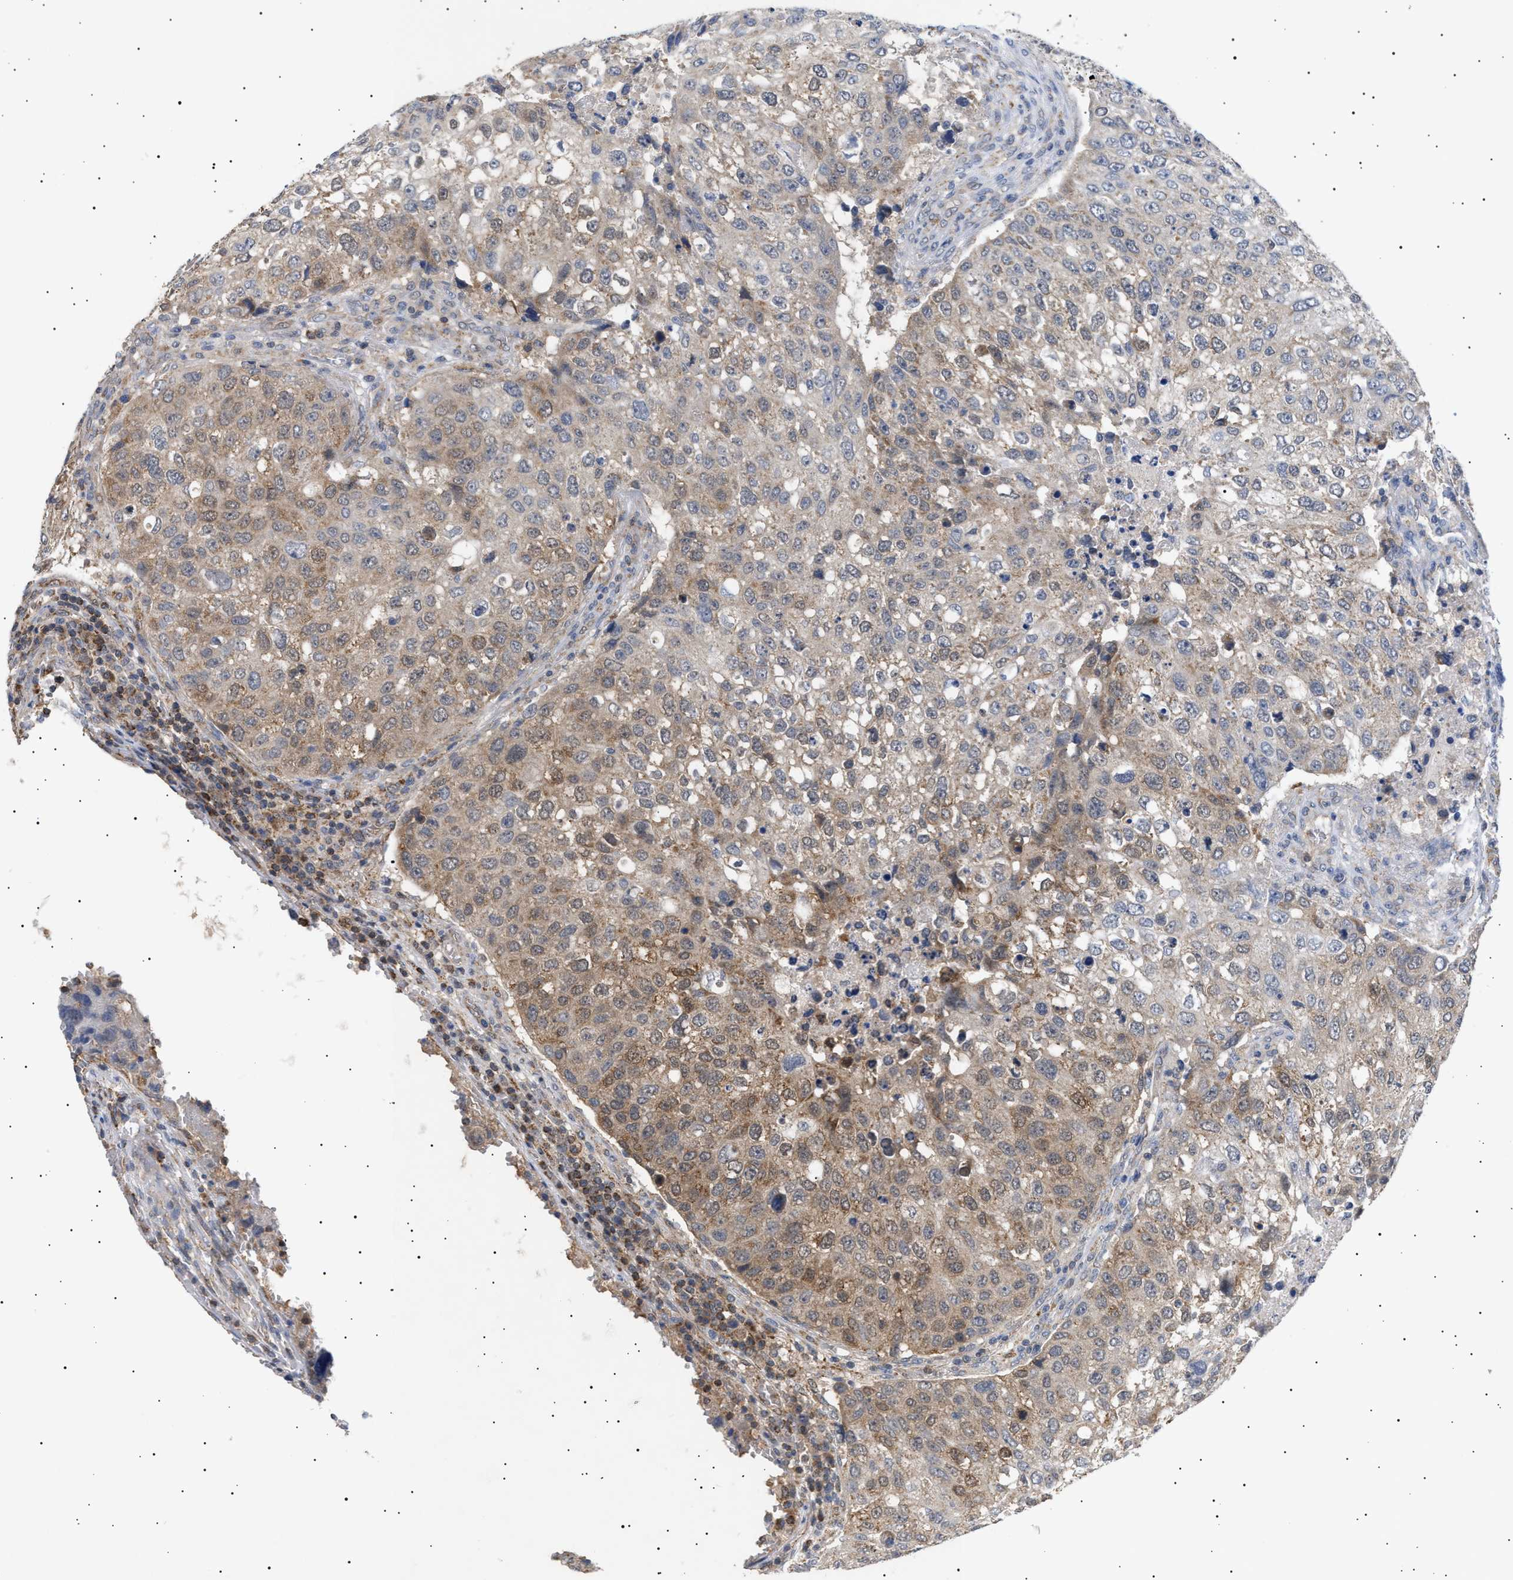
{"staining": {"intensity": "moderate", "quantity": "25%-75%", "location": "cytoplasmic/membranous"}, "tissue": "urothelial cancer", "cell_type": "Tumor cells", "image_type": "cancer", "snomed": [{"axis": "morphology", "description": "Urothelial carcinoma, High grade"}, {"axis": "topography", "description": "Lymph node"}, {"axis": "topography", "description": "Urinary bladder"}], "caption": "A brown stain highlights moderate cytoplasmic/membranous expression of a protein in human urothelial carcinoma (high-grade) tumor cells. The staining was performed using DAB, with brown indicating positive protein expression. Nuclei are stained blue with hematoxylin.", "gene": "SIRT5", "patient": {"sex": "male", "age": 51}}